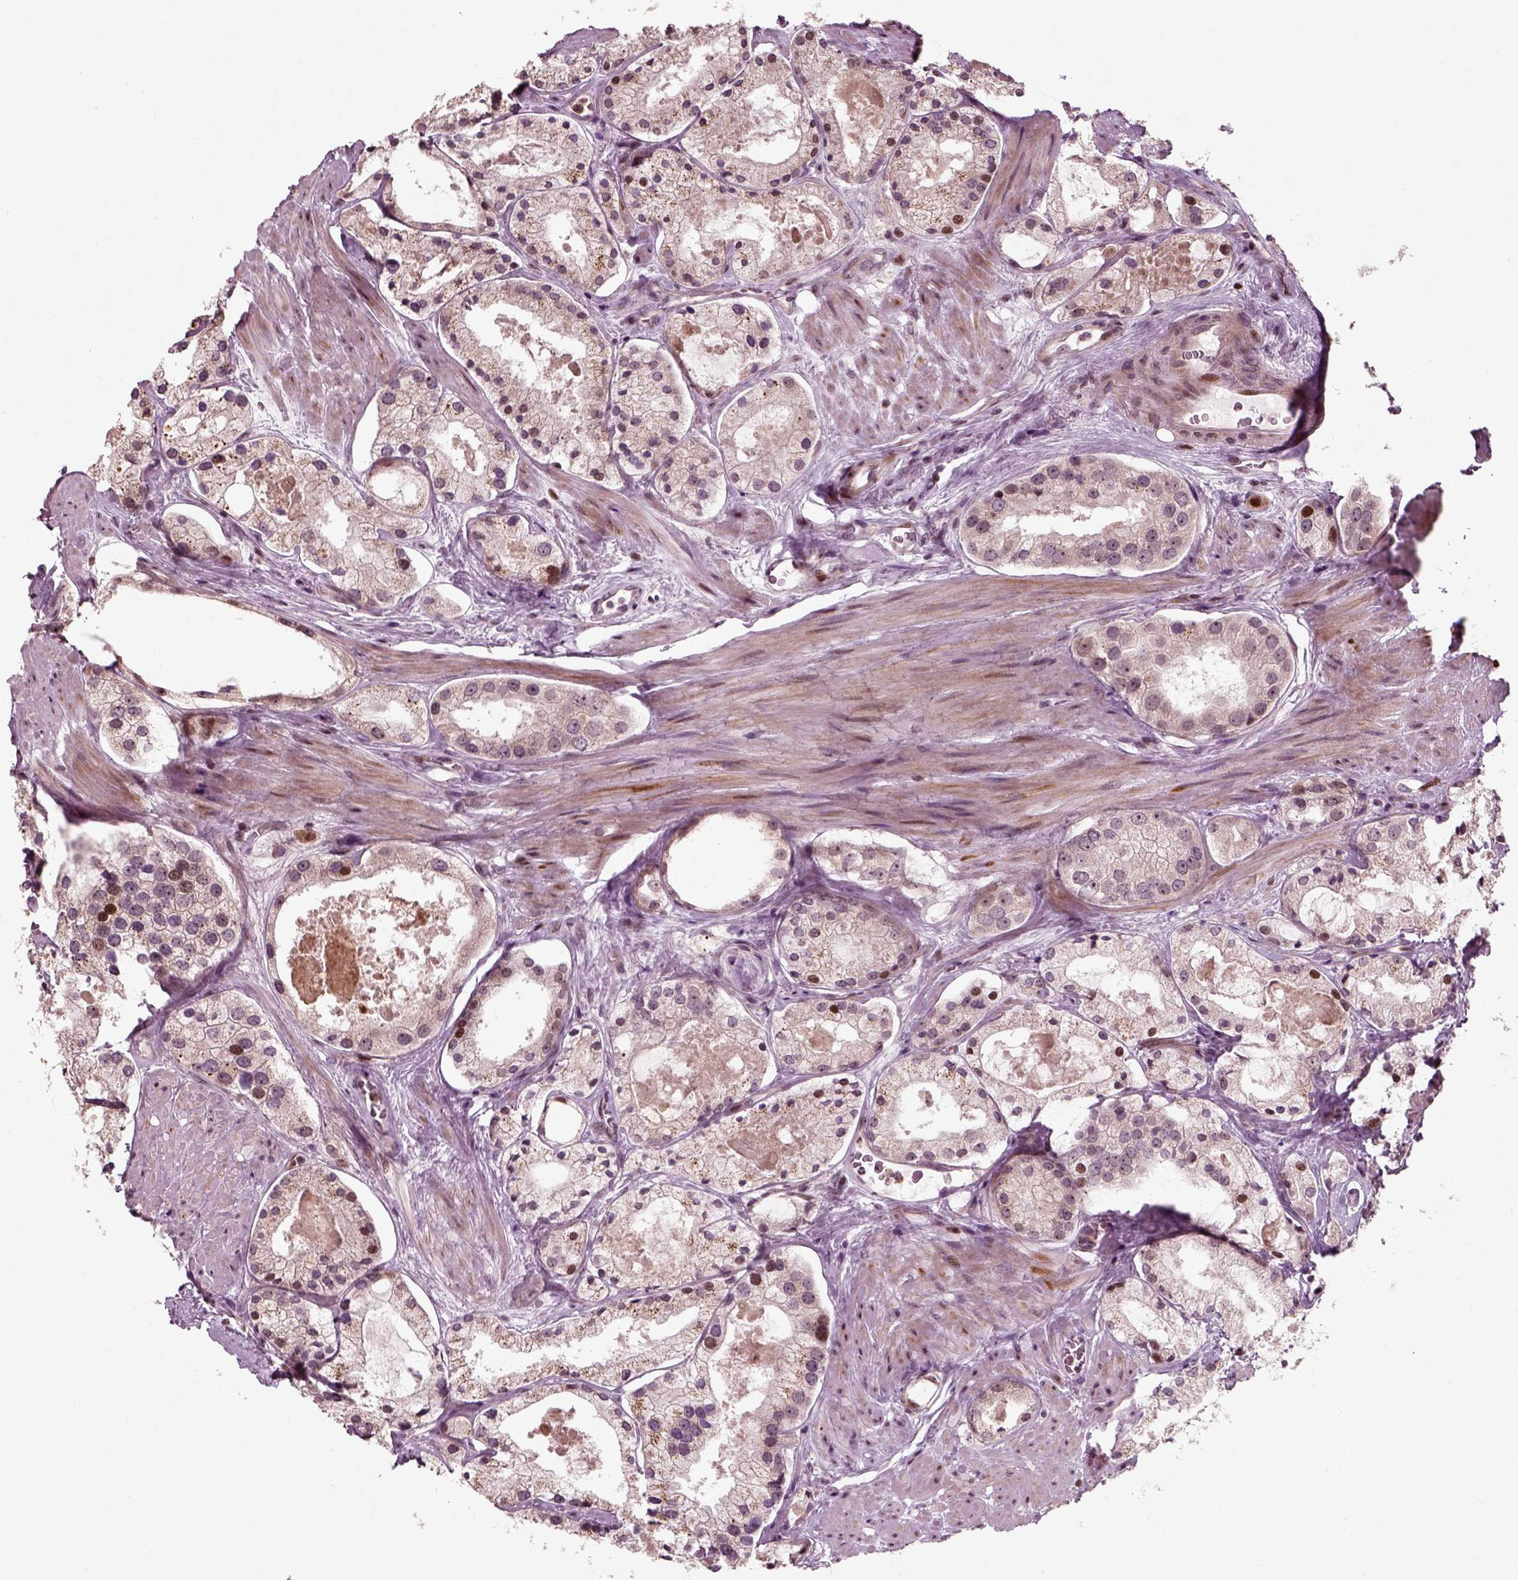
{"staining": {"intensity": "strong", "quantity": "<25%", "location": "nuclear"}, "tissue": "prostate cancer", "cell_type": "Tumor cells", "image_type": "cancer", "snomed": [{"axis": "morphology", "description": "Adenocarcinoma, NOS"}, {"axis": "morphology", "description": "Adenocarcinoma, High grade"}, {"axis": "topography", "description": "Prostate"}], "caption": "Prostate cancer (adenocarcinoma) stained with a protein marker displays strong staining in tumor cells.", "gene": "CDC14A", "patient": {"sex": "male", "age": 64}}